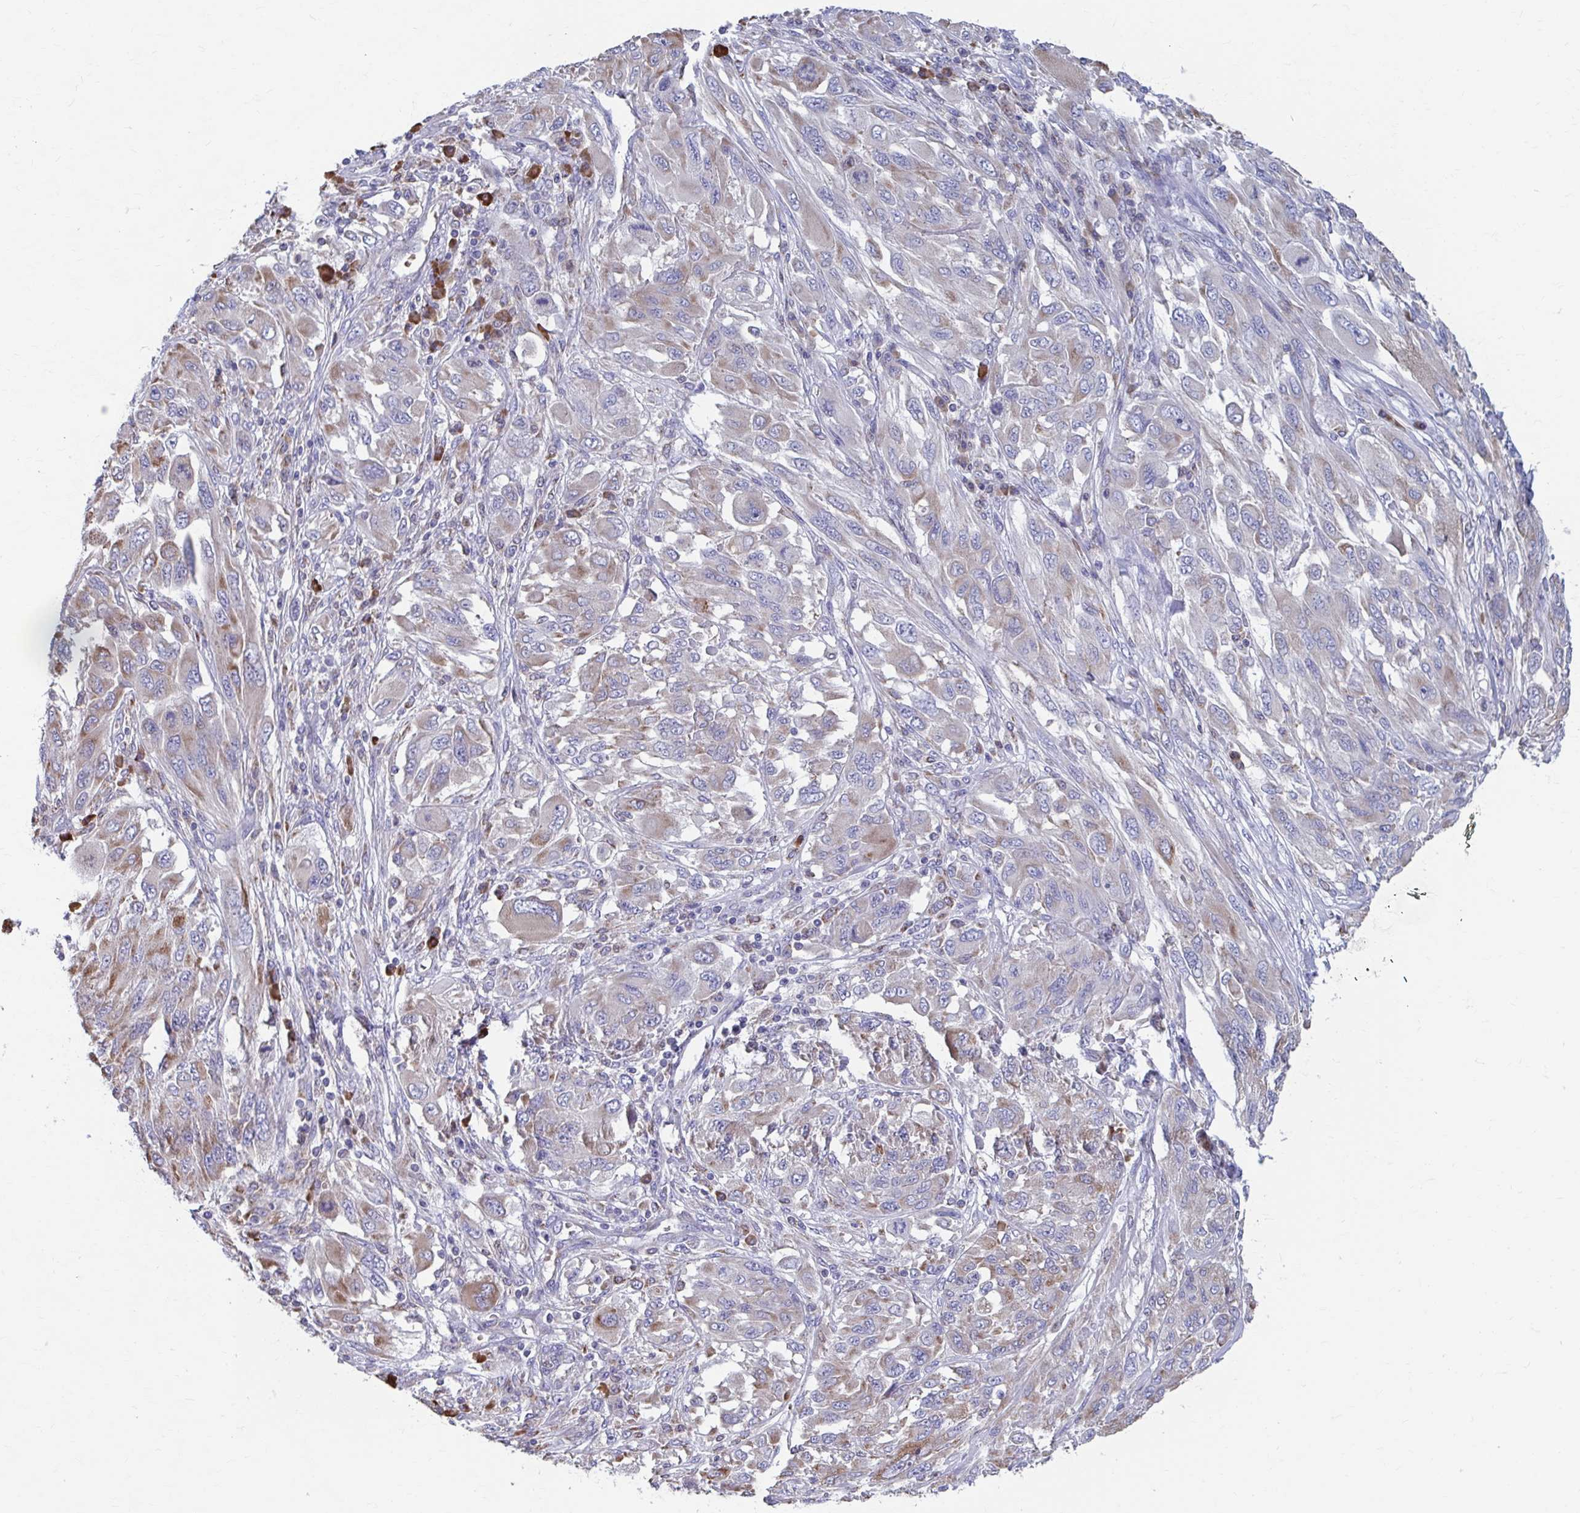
{"staining": {"intensity": "weak", "quantity": "<25%", "location": "cytoplasmic/membranous"}, "tissue": "melanoma", "cell_type": "Tumor cells", "image_type": "cancer", "snomed": [{"axis": "morphology", "description": "Malignant melanoma, NOS"}, {"axis": "topography", "description": "Skin"}], "caption": "Tumor cells are negative for protein expression in human melanoma. (Immunohistochemistry (ihc), brightfield microscopy, high magnification).", "gene": "FKBP2", "patient": {"sex": "female", "age": 91}}